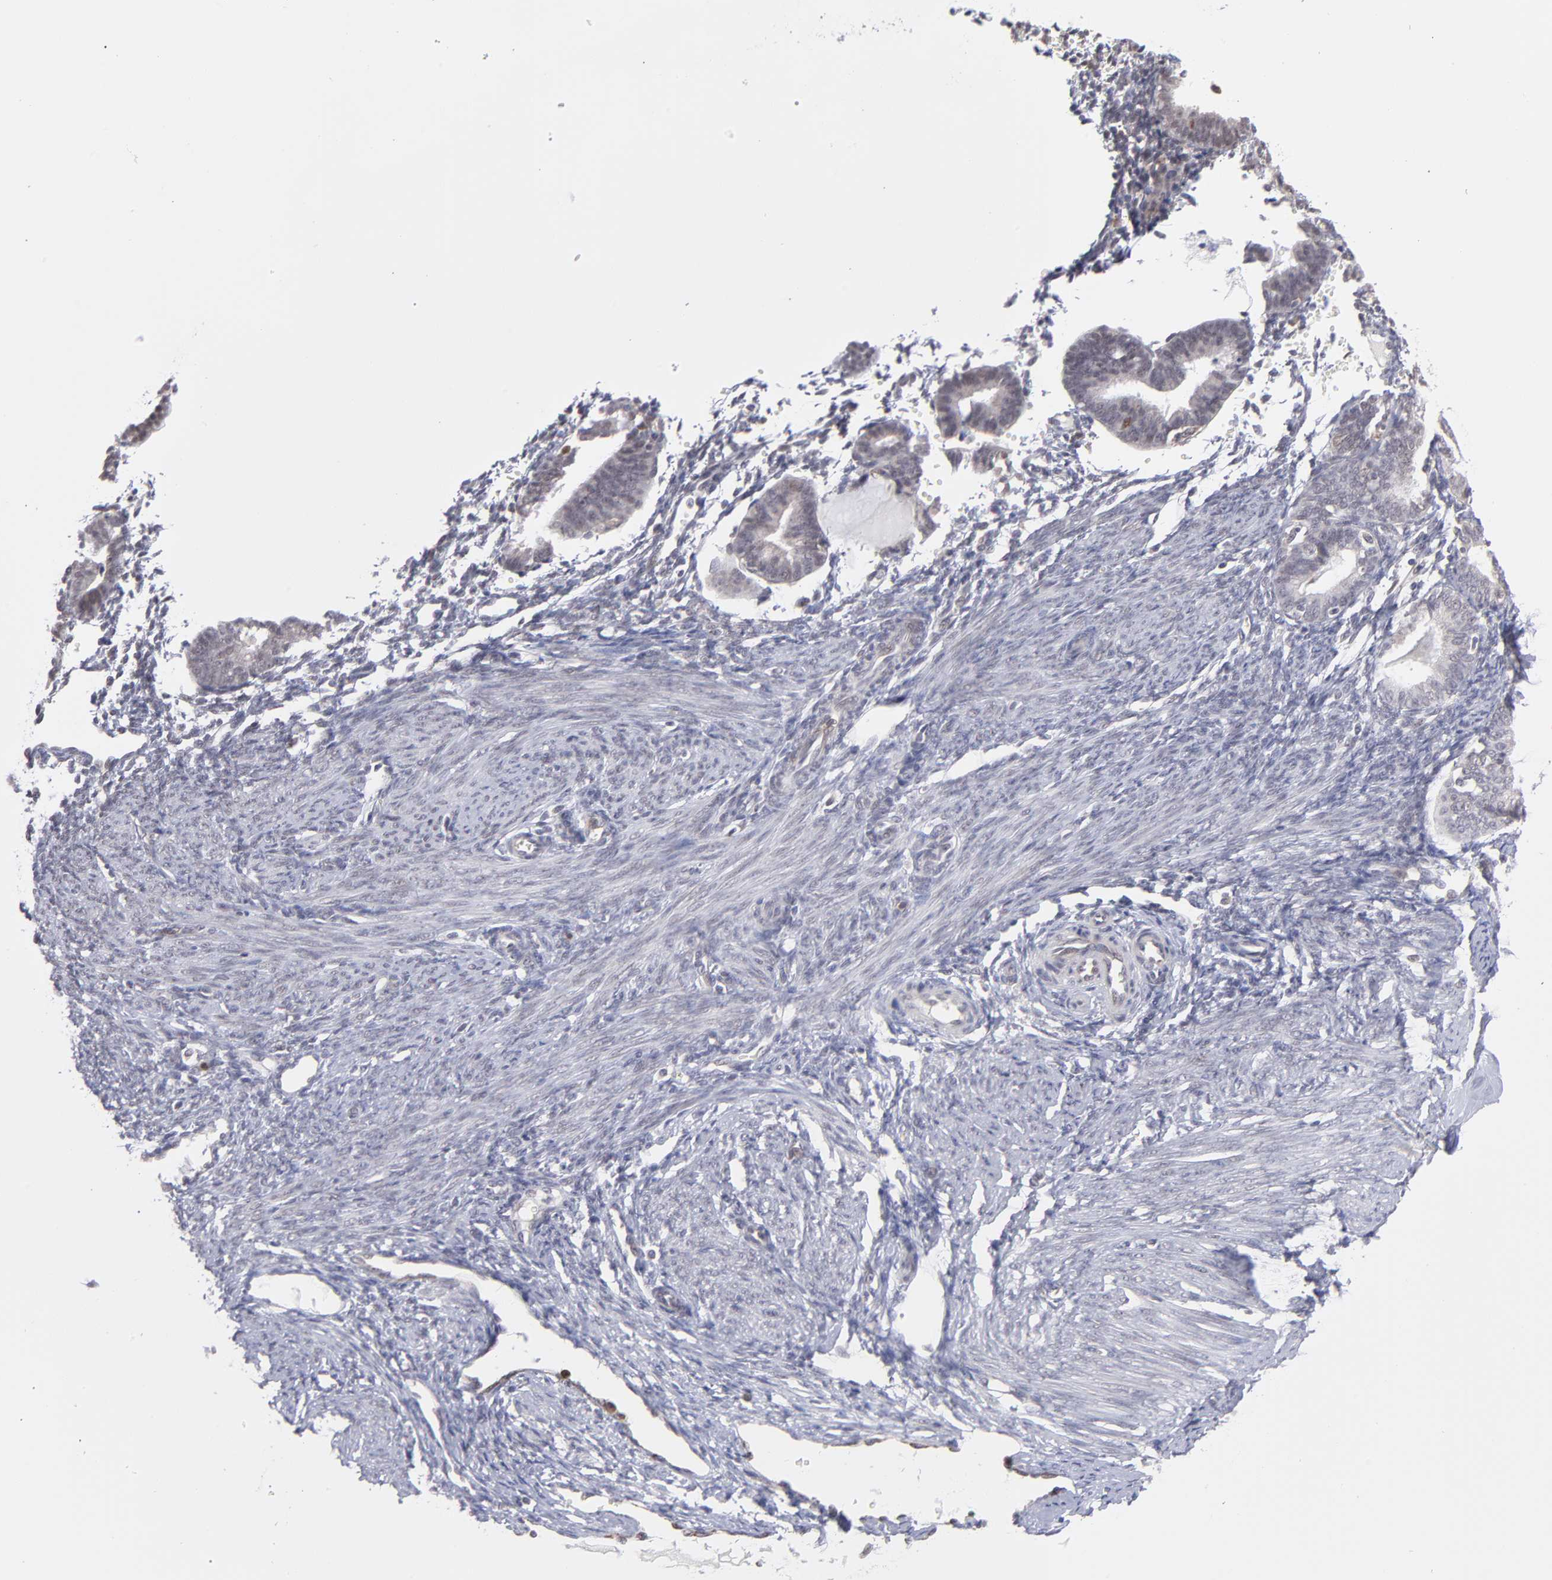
{"staining": {"intensity": "negative", "quantity": "none", "location": "none"}, "tissue": "endometrium", "cell_type": "Cells in endometrial stroma", "image_type": "normal", "snomed": [{"axis": "morphology", "description": "Normal tissue, NOS"}, {"axis": "topography", "description": "Endometrium"}], "caption": "Immunohistochemical staining of normal endometrium demonstrates no significant staining in cells in endometrial stroma.", "gene": "OAS1", "patient": {"sex": "female", "age": 61}}